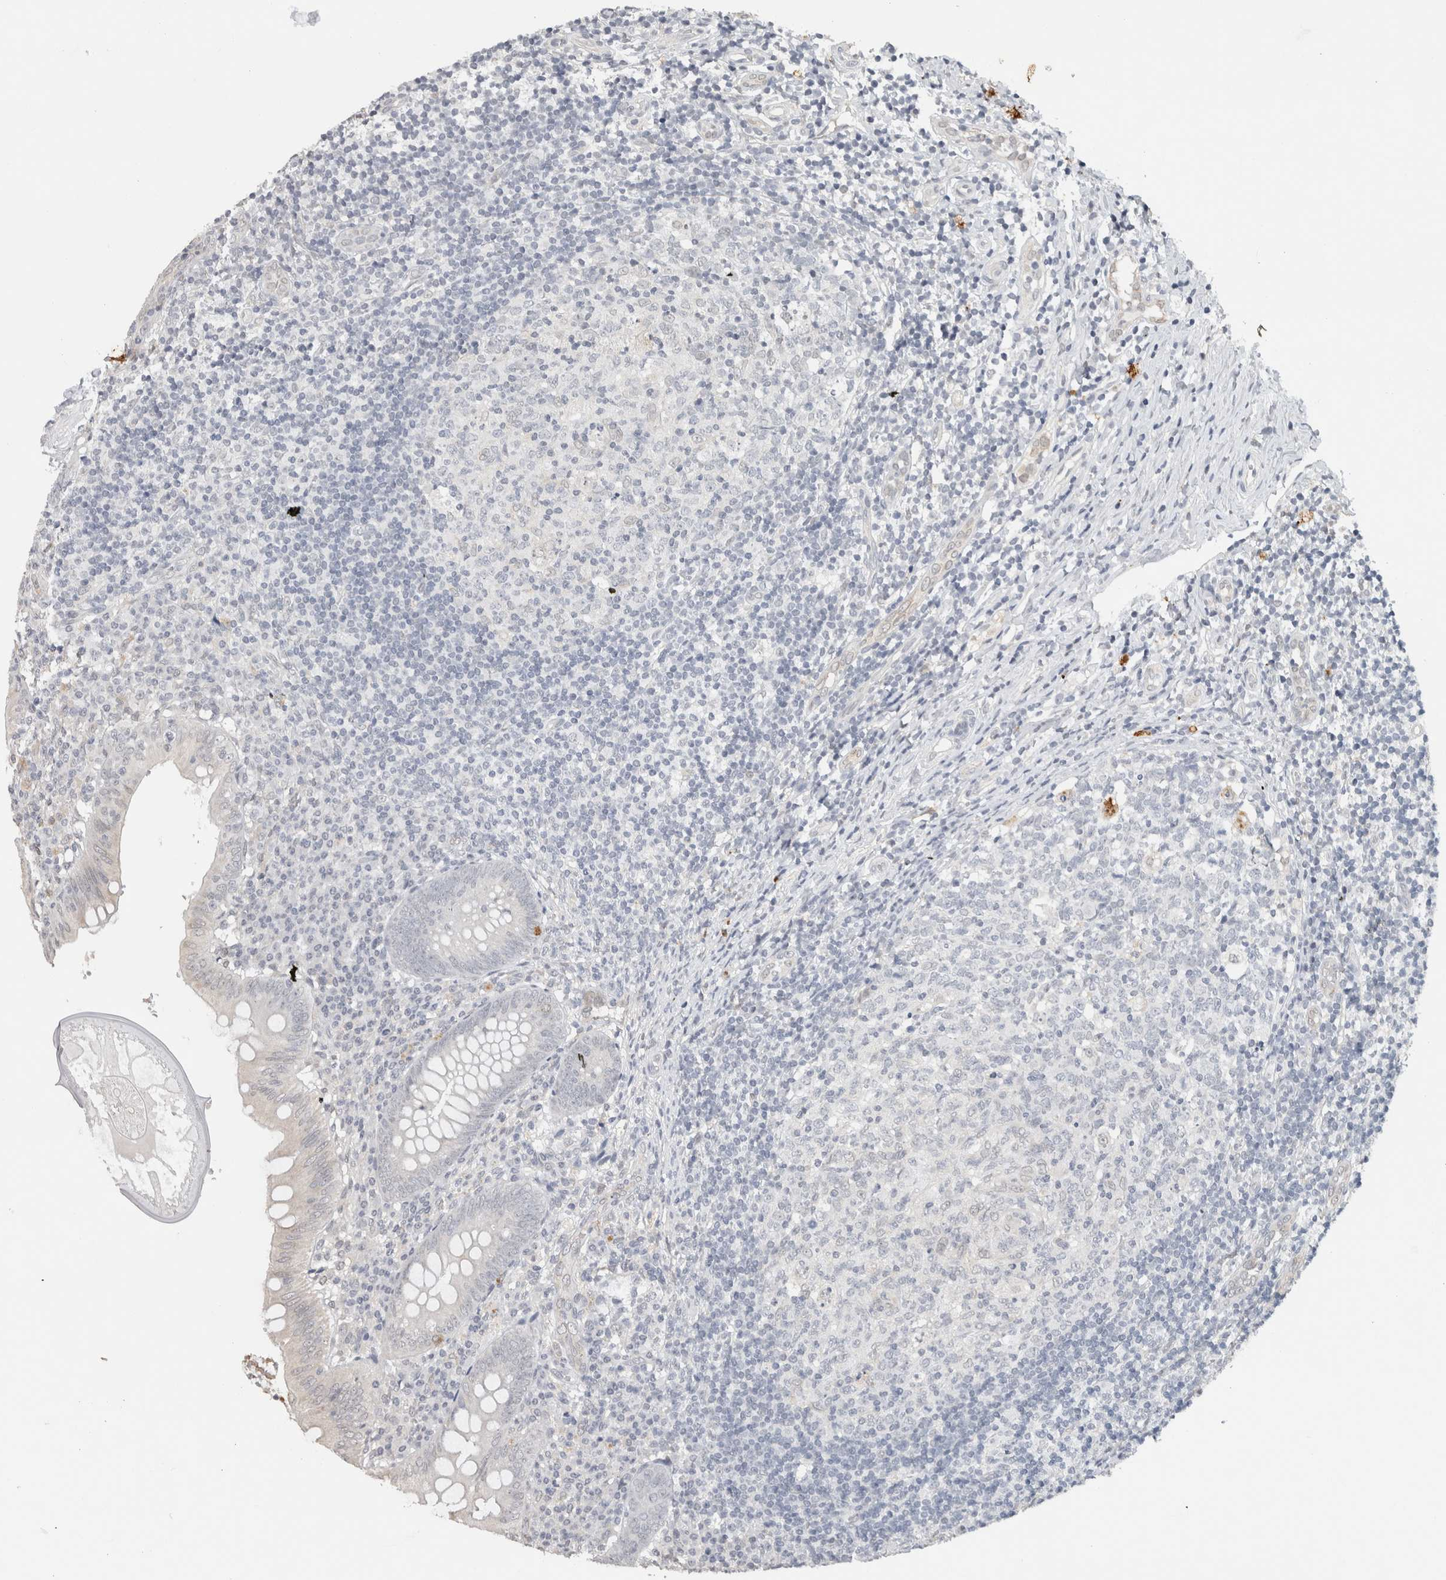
{"staining": {"intensity": "negative", "quantity": "none", "location": "none"}, "tissue": "appendix", "cell_type": "Glandular cells", "image_type": "normal", "snomed": [{"axis": "morphology", "description": "Normal tissue, NOS"}, {"axis": "topography", "description": "Appendix"}], "caption": "Glandular cells are negative for protein expression in normal human appendix. (DAB immunohistochemistry (IHC) with hematoxylin counter stain).", "gene": "PRXL2A", "patient": {"sex": "male", "age": 8}}